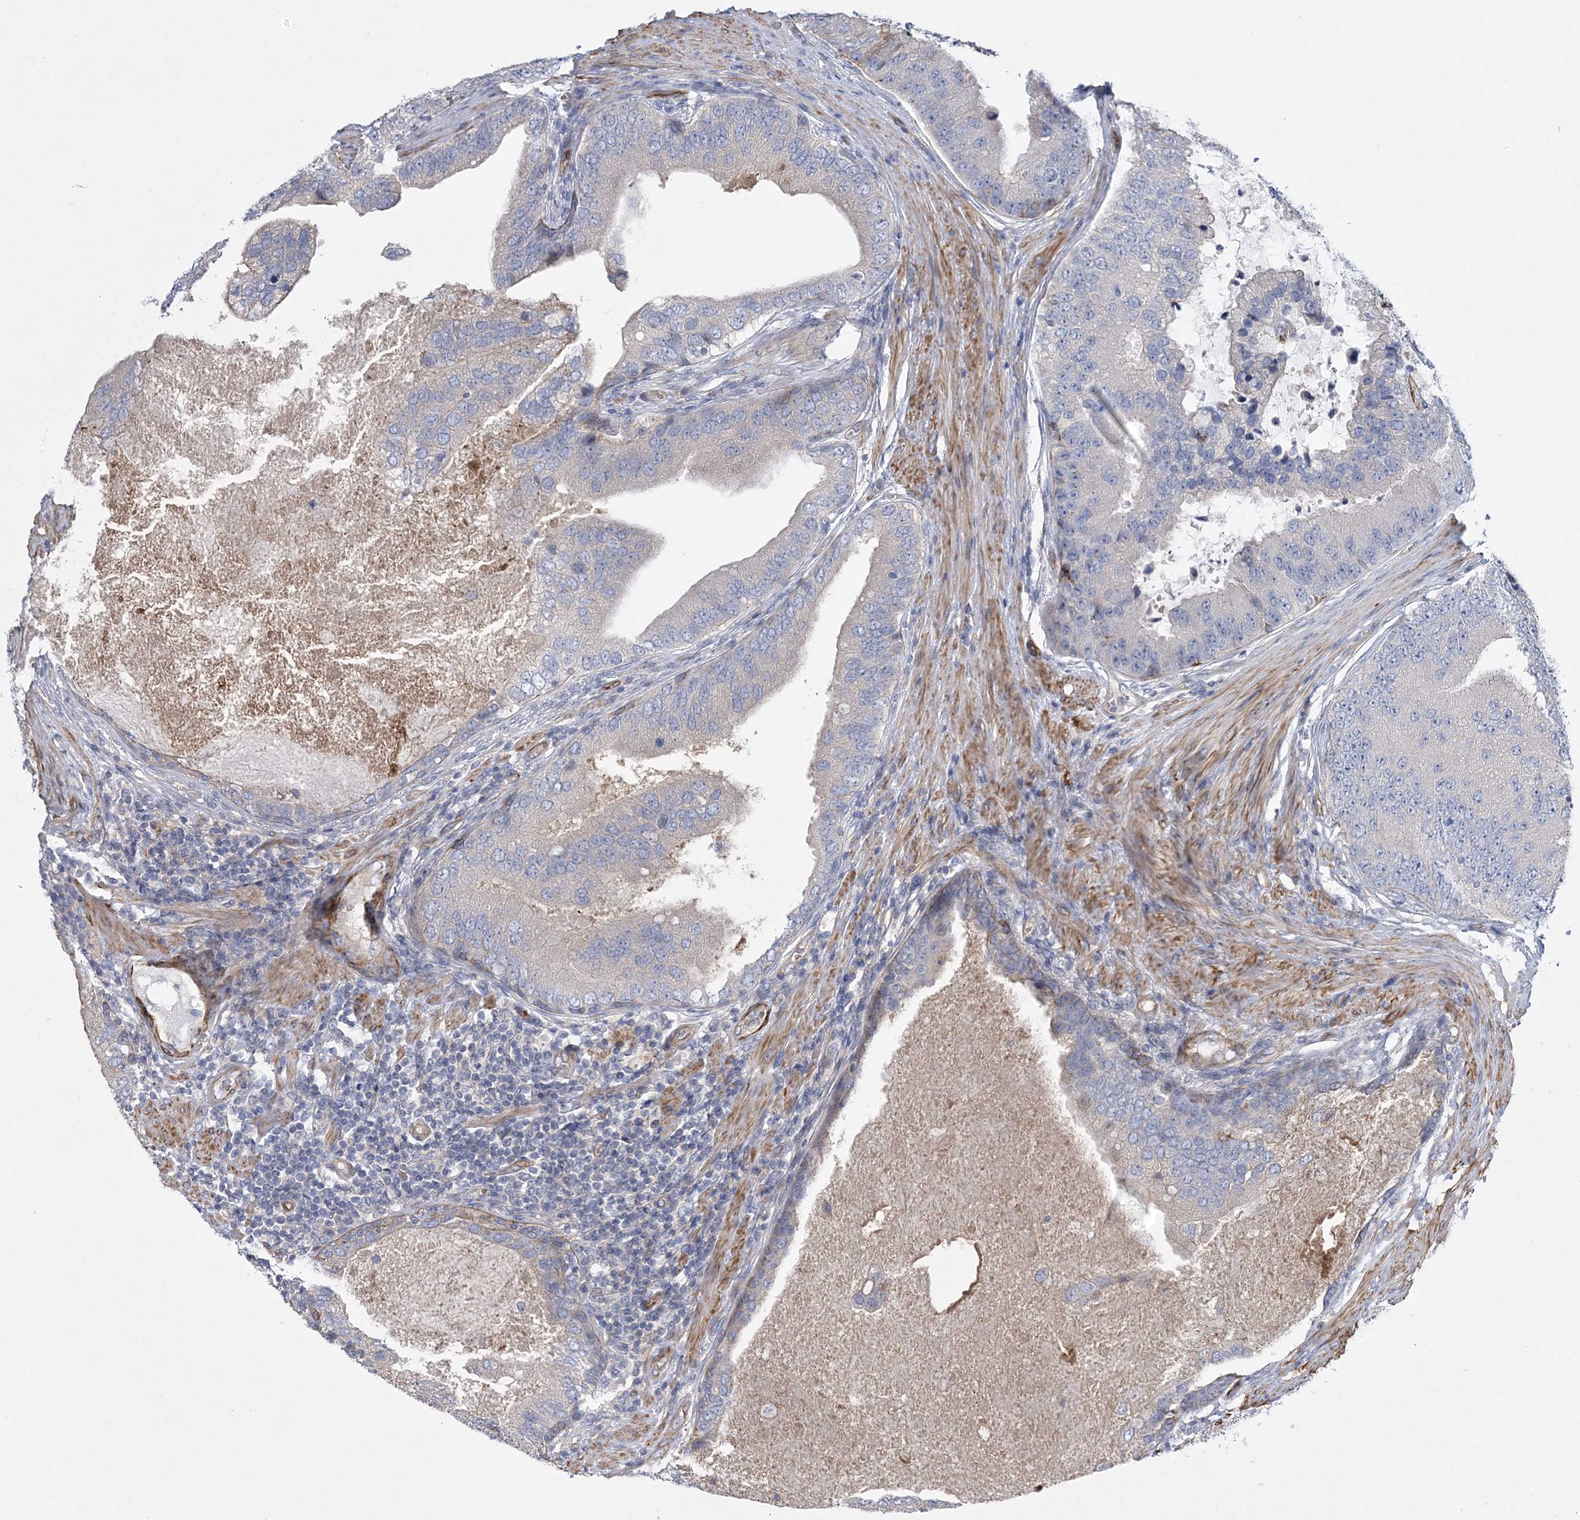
{"staining": {"intensity": "negative", "quantity": "none", "location": "none"}, "tissue": "prostate cancer", "cell_type": "Tumor cells", "image_type": "cancer", "snomed": [{"axis": "morphology", "description": "Adenocarcinoma, High grade"}, {"axis": "topography", "description": "Prostate"}], "caption": "High power microscopy photomicrograph of an immunohistochemistry histopathology image of adenocarcinoma (high-grade) (prostate), revealing no significant positivity in tumor cells.", "gene": "CALN1", "patient": {"sex": "male", "age": 70}}